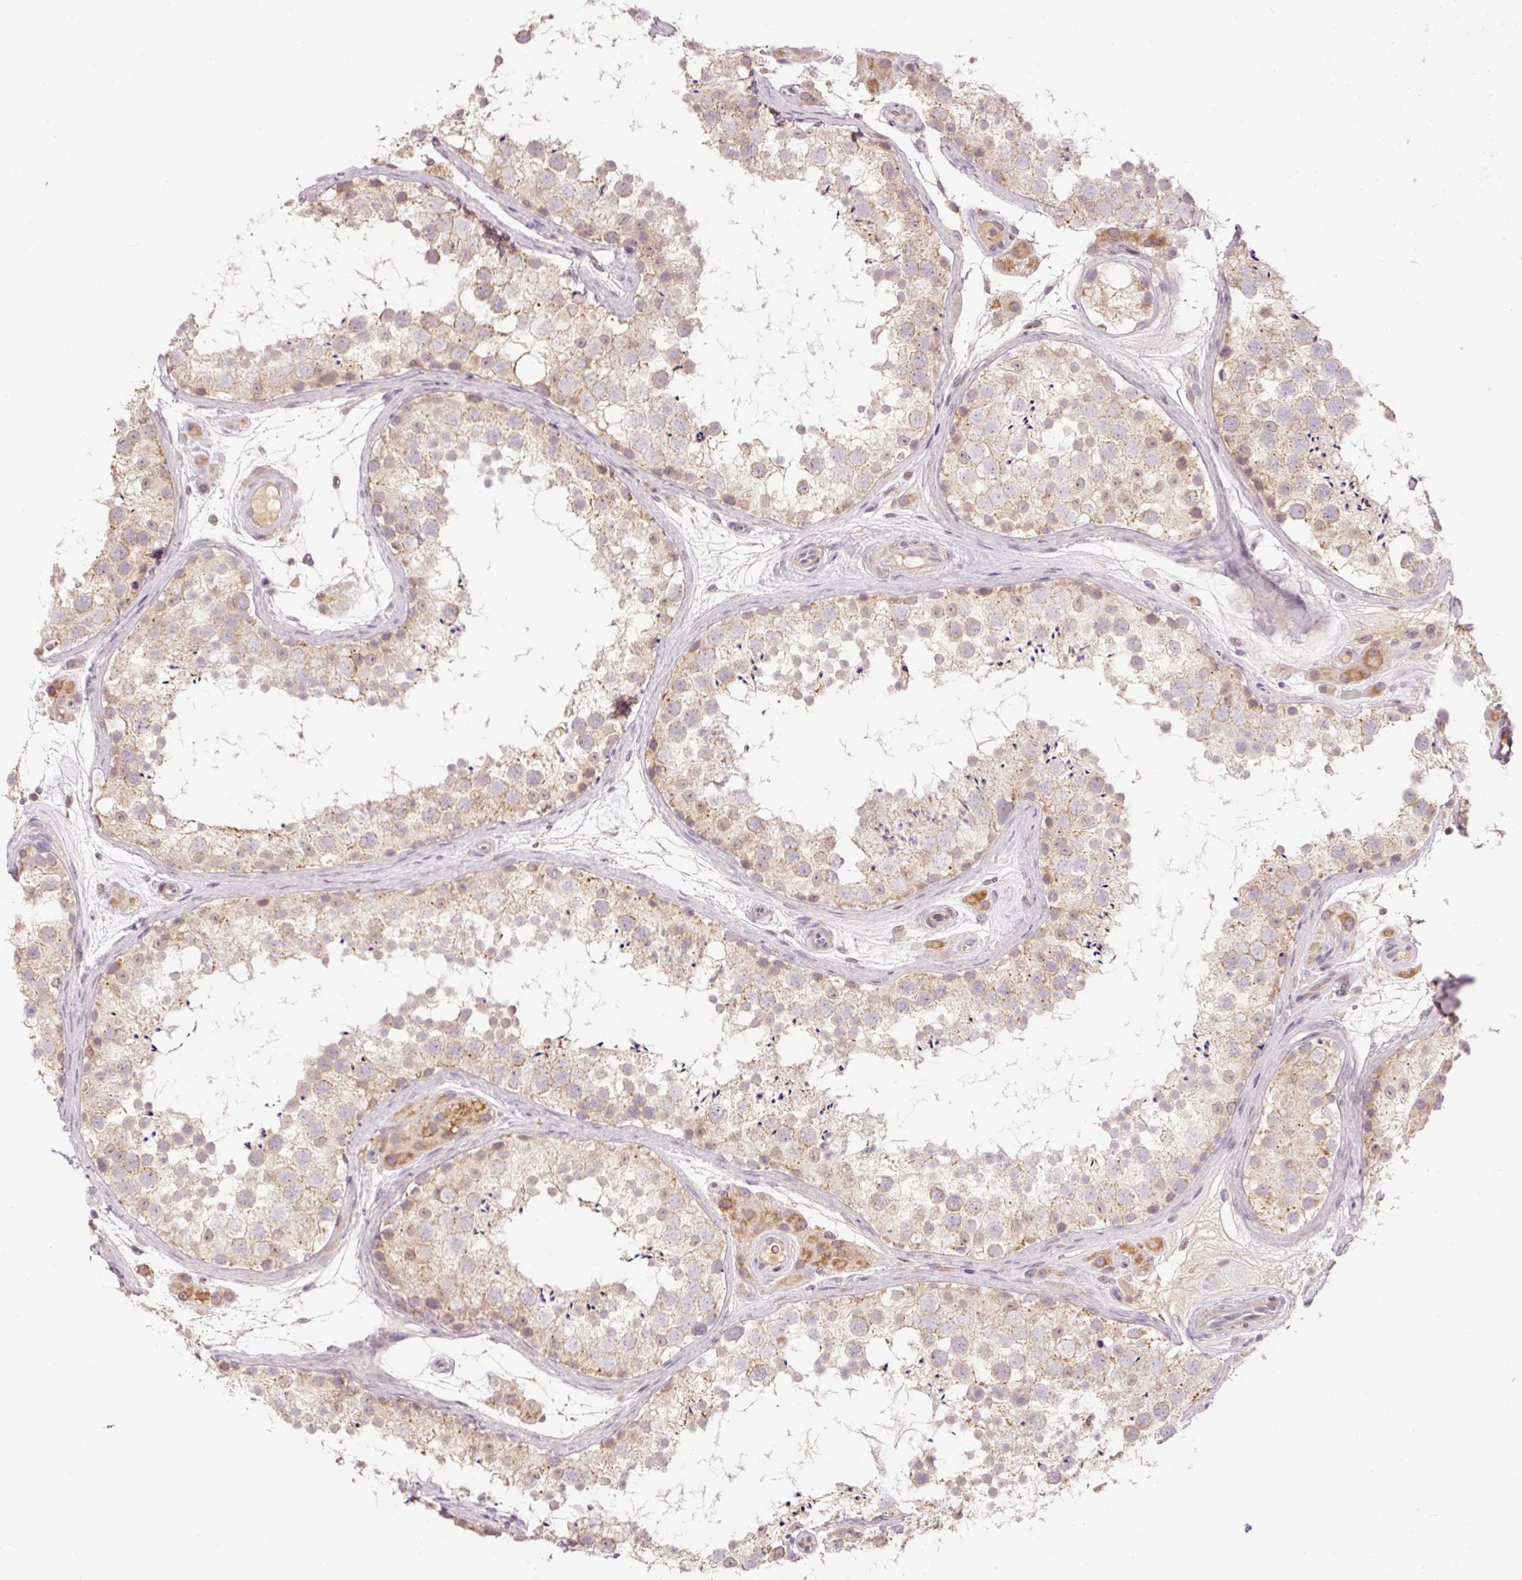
{"staining": {"intensity": "weak", "quantity": "25%-75%", "location": "cytoplasmic/membranous"}, "tissue": "testis", "cell_type": "Cells in seminiferous ducts", "image_type": "normal", "snomed": [{"axis": "morphology", "description": "Normal tissue, NOS"}, {"axis": "topography", "description": "Testis"}], "caption": "Immunohistochemistry staining of unremarkable testis, which reveals low levels of weak cytoplasmic/membranous expression in about 25%-75% of cells in seminiferous ducts indicating weak cytoplasmic/membranous protein expression. The staining was performed using DAB (brown) for protein detection and nuclei were counterstained in hematoxylin (blue).", "gene": "ABHD11", "patient": {"sex": "male", "age": 41}}